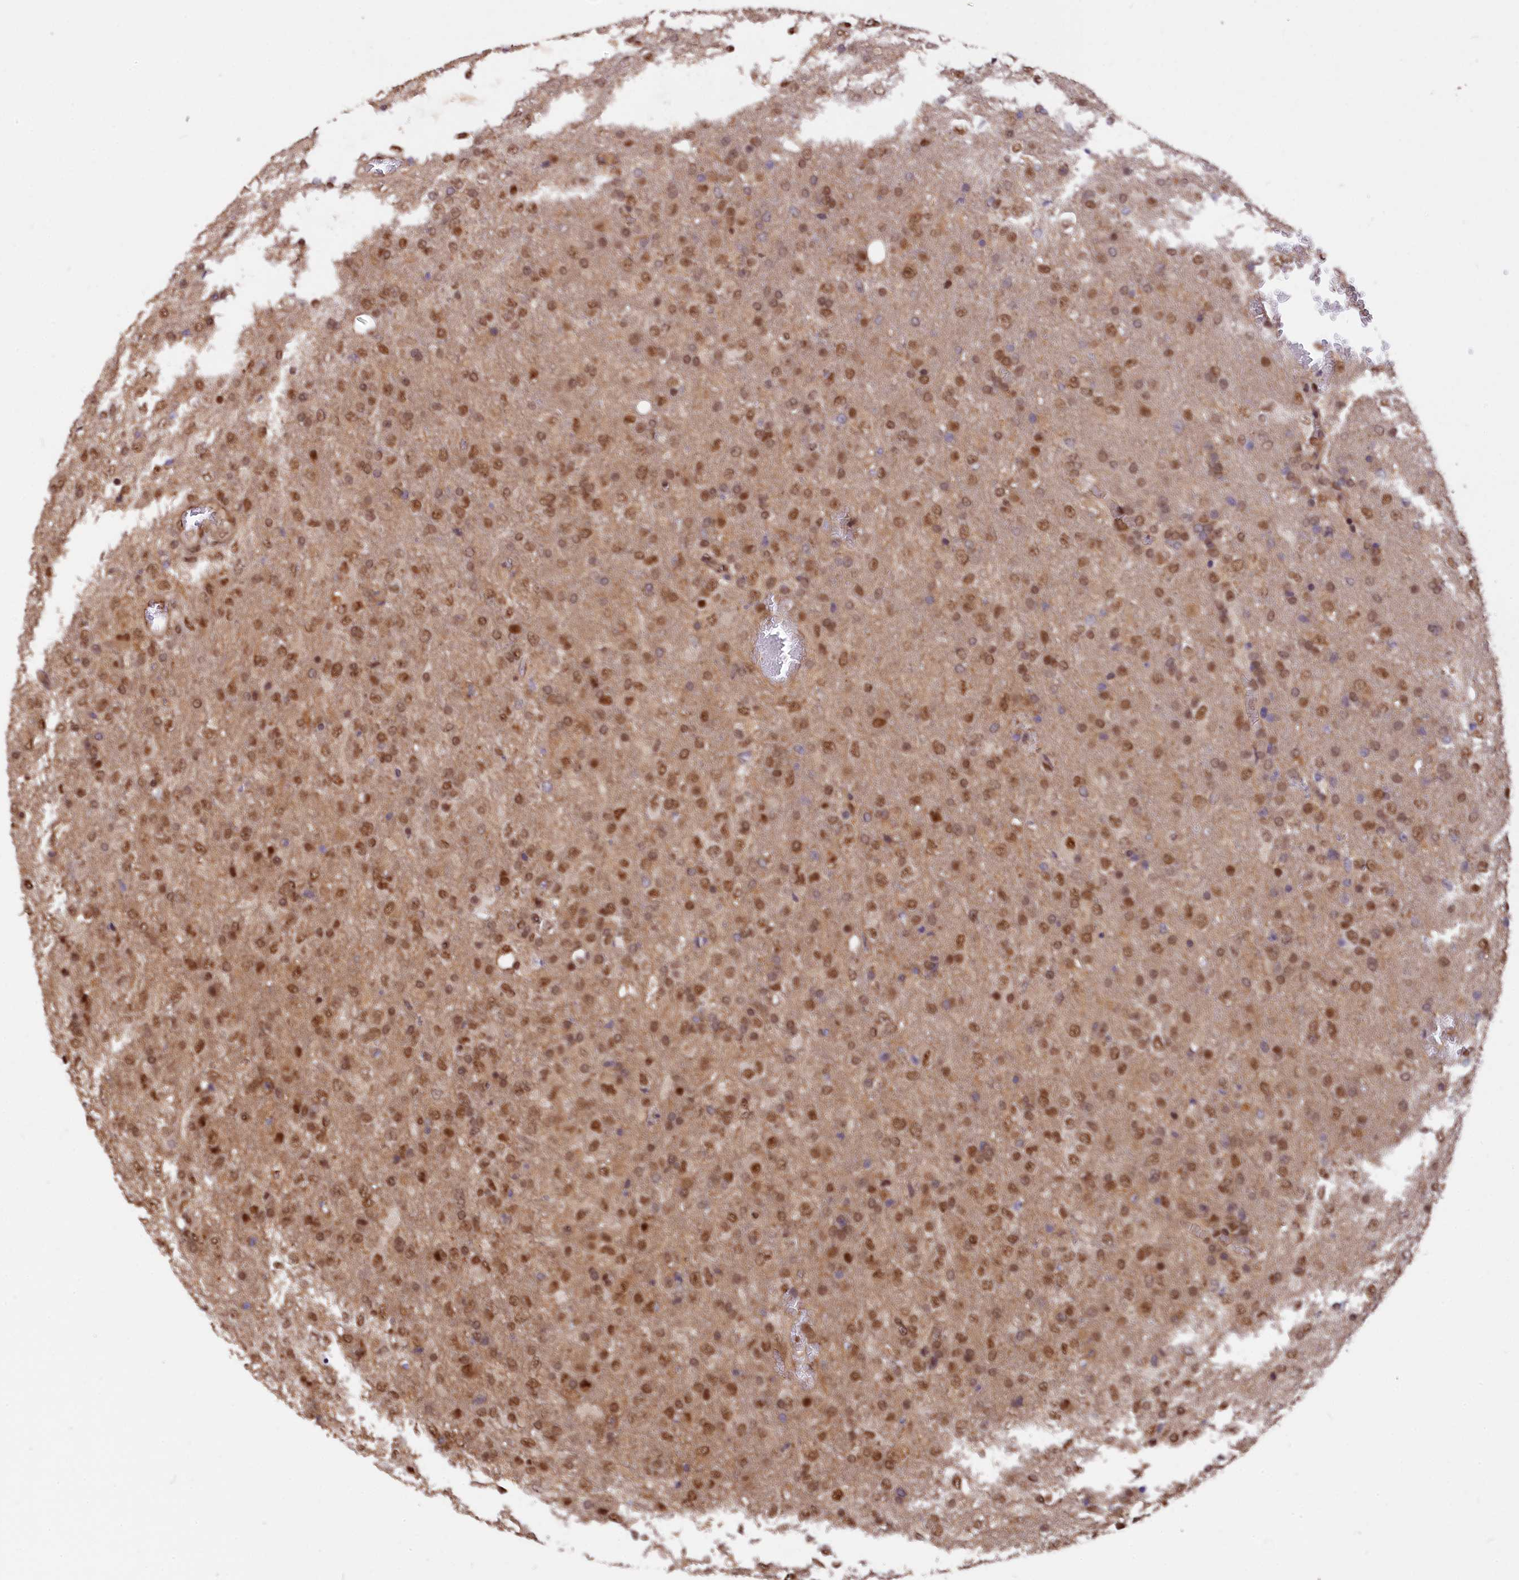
{"staining": {"intensity": "moderate", "quantity": ">75%", "location": "nuclear"}, "tissue": "glioma", "cell_type": "Tumor cells", "image_type": "cancer", "snomed": [{"axis": "morphology", "description": "Glioma, malignant, High grade"}, {"axis": "topography", "description": "Brain"}], "caption": "An immunohistochemistry image of neoplastic tissue is shown. Protein staining in brown highlights moderate nuclear positivity in malignant glioma (high-grade) within tumor cells.", "gene": "ADRM1", "patient": {"sex": "female", "age": 74}}